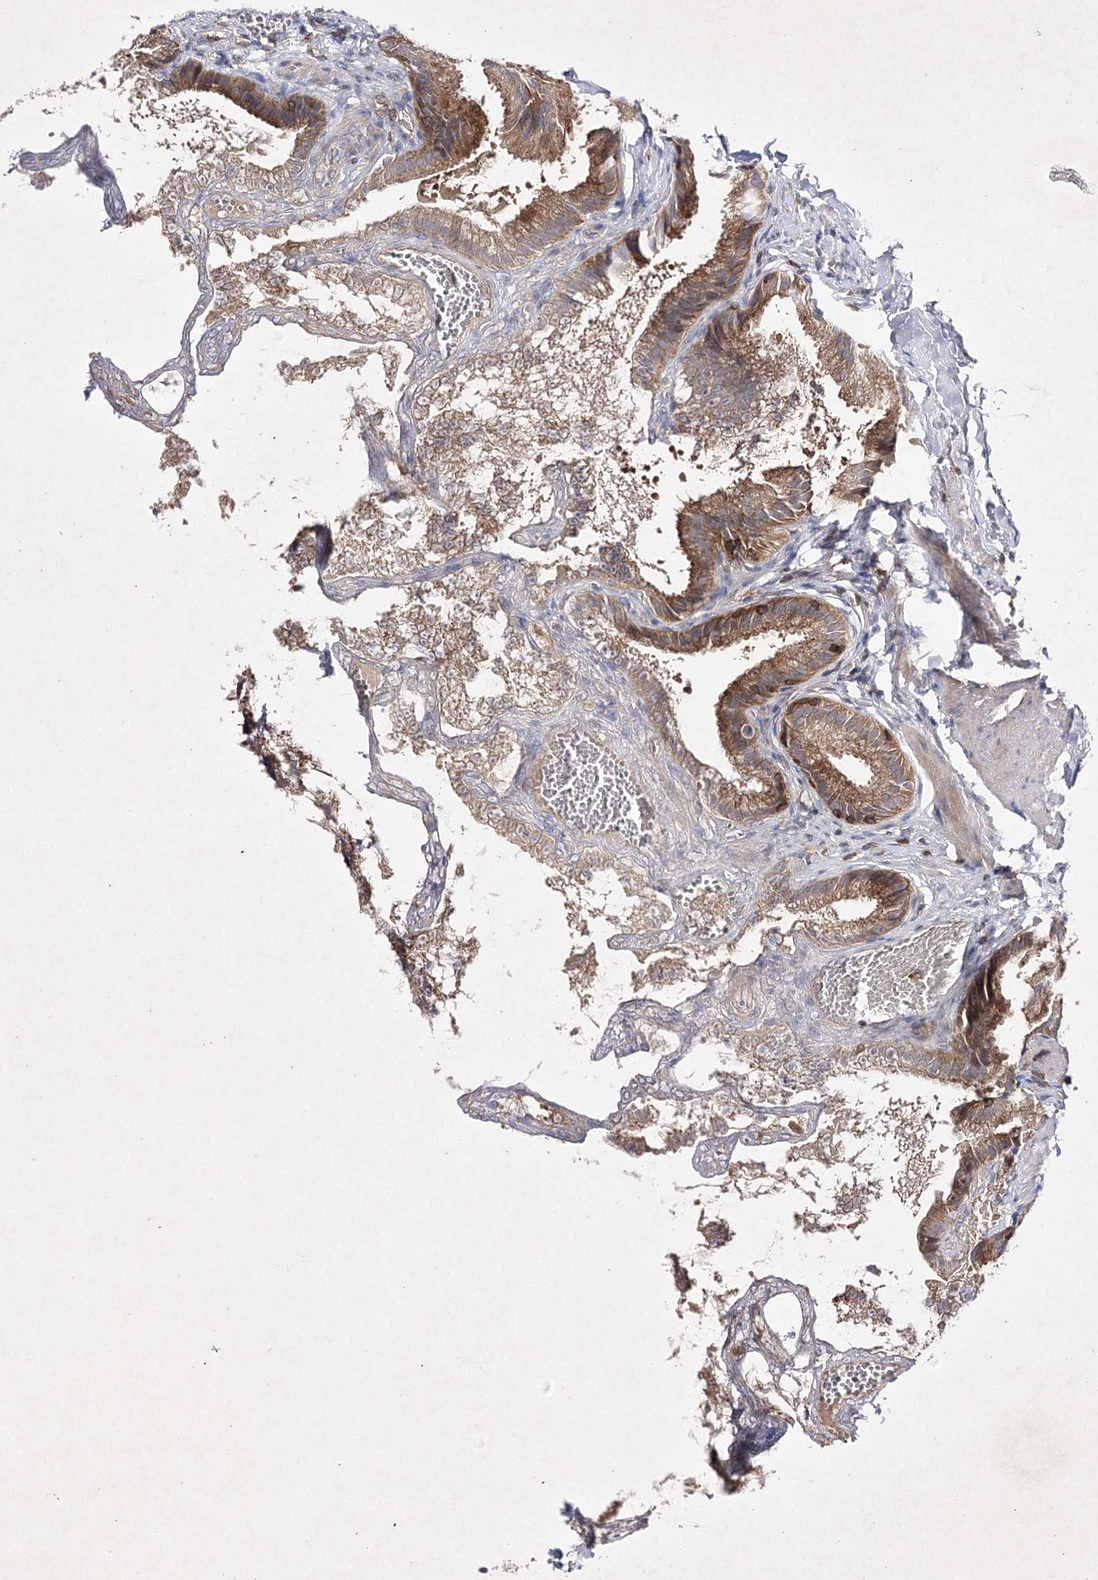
{"staining": {"intensity": "moderate", "quantity": ">75%", "location": "cytoplasmic/membranous"}, "tissue": "gallbladder", "cell_type": "Glandular cells", "image_type": "normal", "snomed": [{"axis": "morphology", "description": "Normal tissue, NOS"}, {"axis": "topography", "description": "Gallbladder"}], "caption": "Immunohistochemistry (IHC) (DAB) staining of benign gallbladder demonstrates moderate cytoplasmic/membranous protein expression in approximately >75% of glandular cells. The staining was performed using DAB, with brown indicating positive protein expression. Nuclei are stained blue with hematoxylin.", "gene": "BCR", "patient": {"sex": "male", "age": 38}}